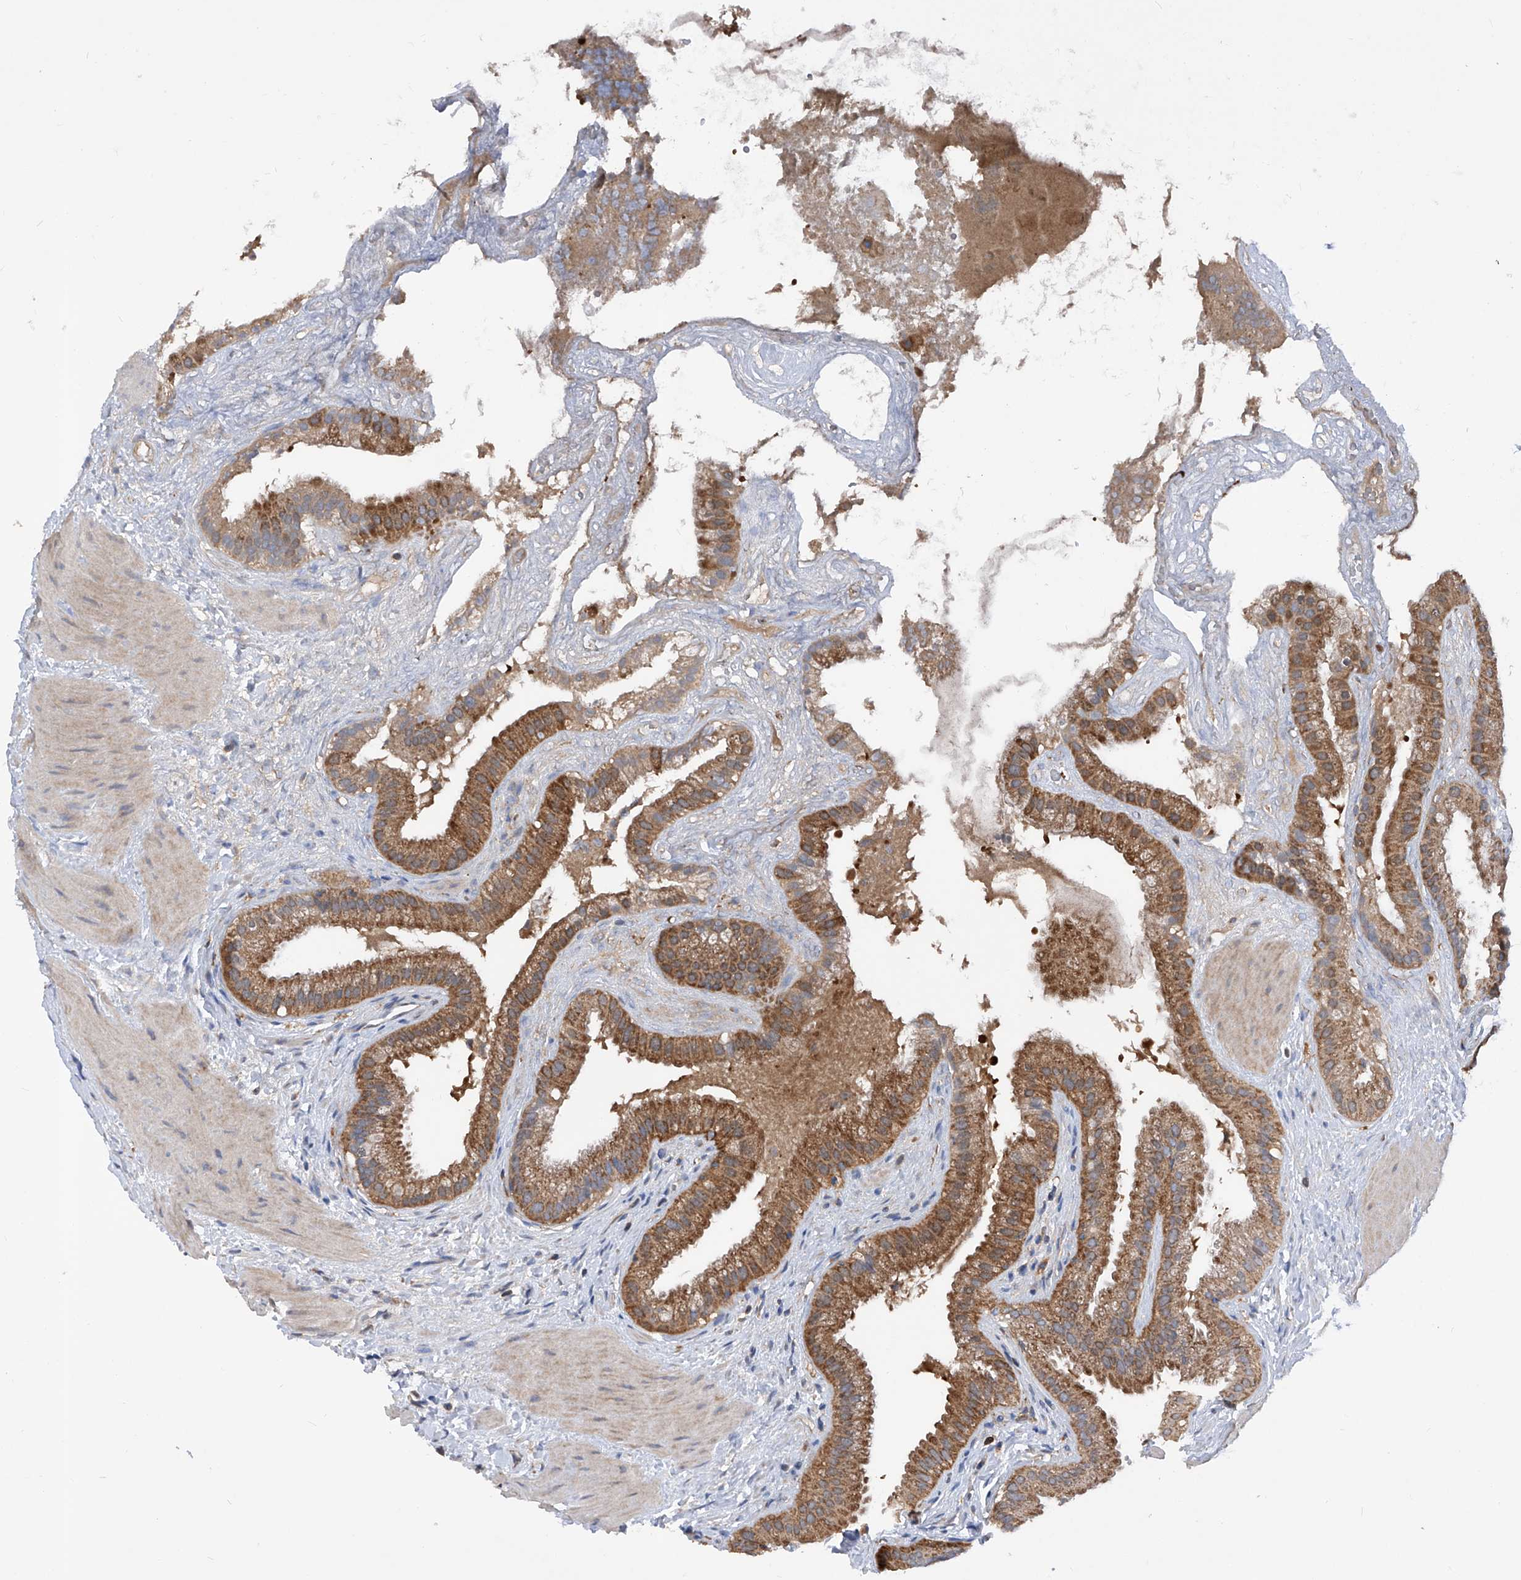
{"staining": {"intensity": "moderate", "quantity": ">75%", "location": "cytoplasmic/membranous"}, "tissue": "gallbladder", "cell_type": "Glandular cells", "image_type": "normal", "snomed": [{"axis": "morphology", "description": "Normal tissue, NOS"}, {"axis": "topography", "description": "Gallbladder"}], "caption": "The photomicrograph reveals a brown stain indicating the presence of a protein in the cytoplasmic/membranous of glandular cells in gallbladder. The protein of interest is stained brown, and the nuclei are stained in blue (DAB IHC with brightfield microscopy, high magnification).", "gene": "SPATA20", "patient": {"sex": "male", "age": 55}}